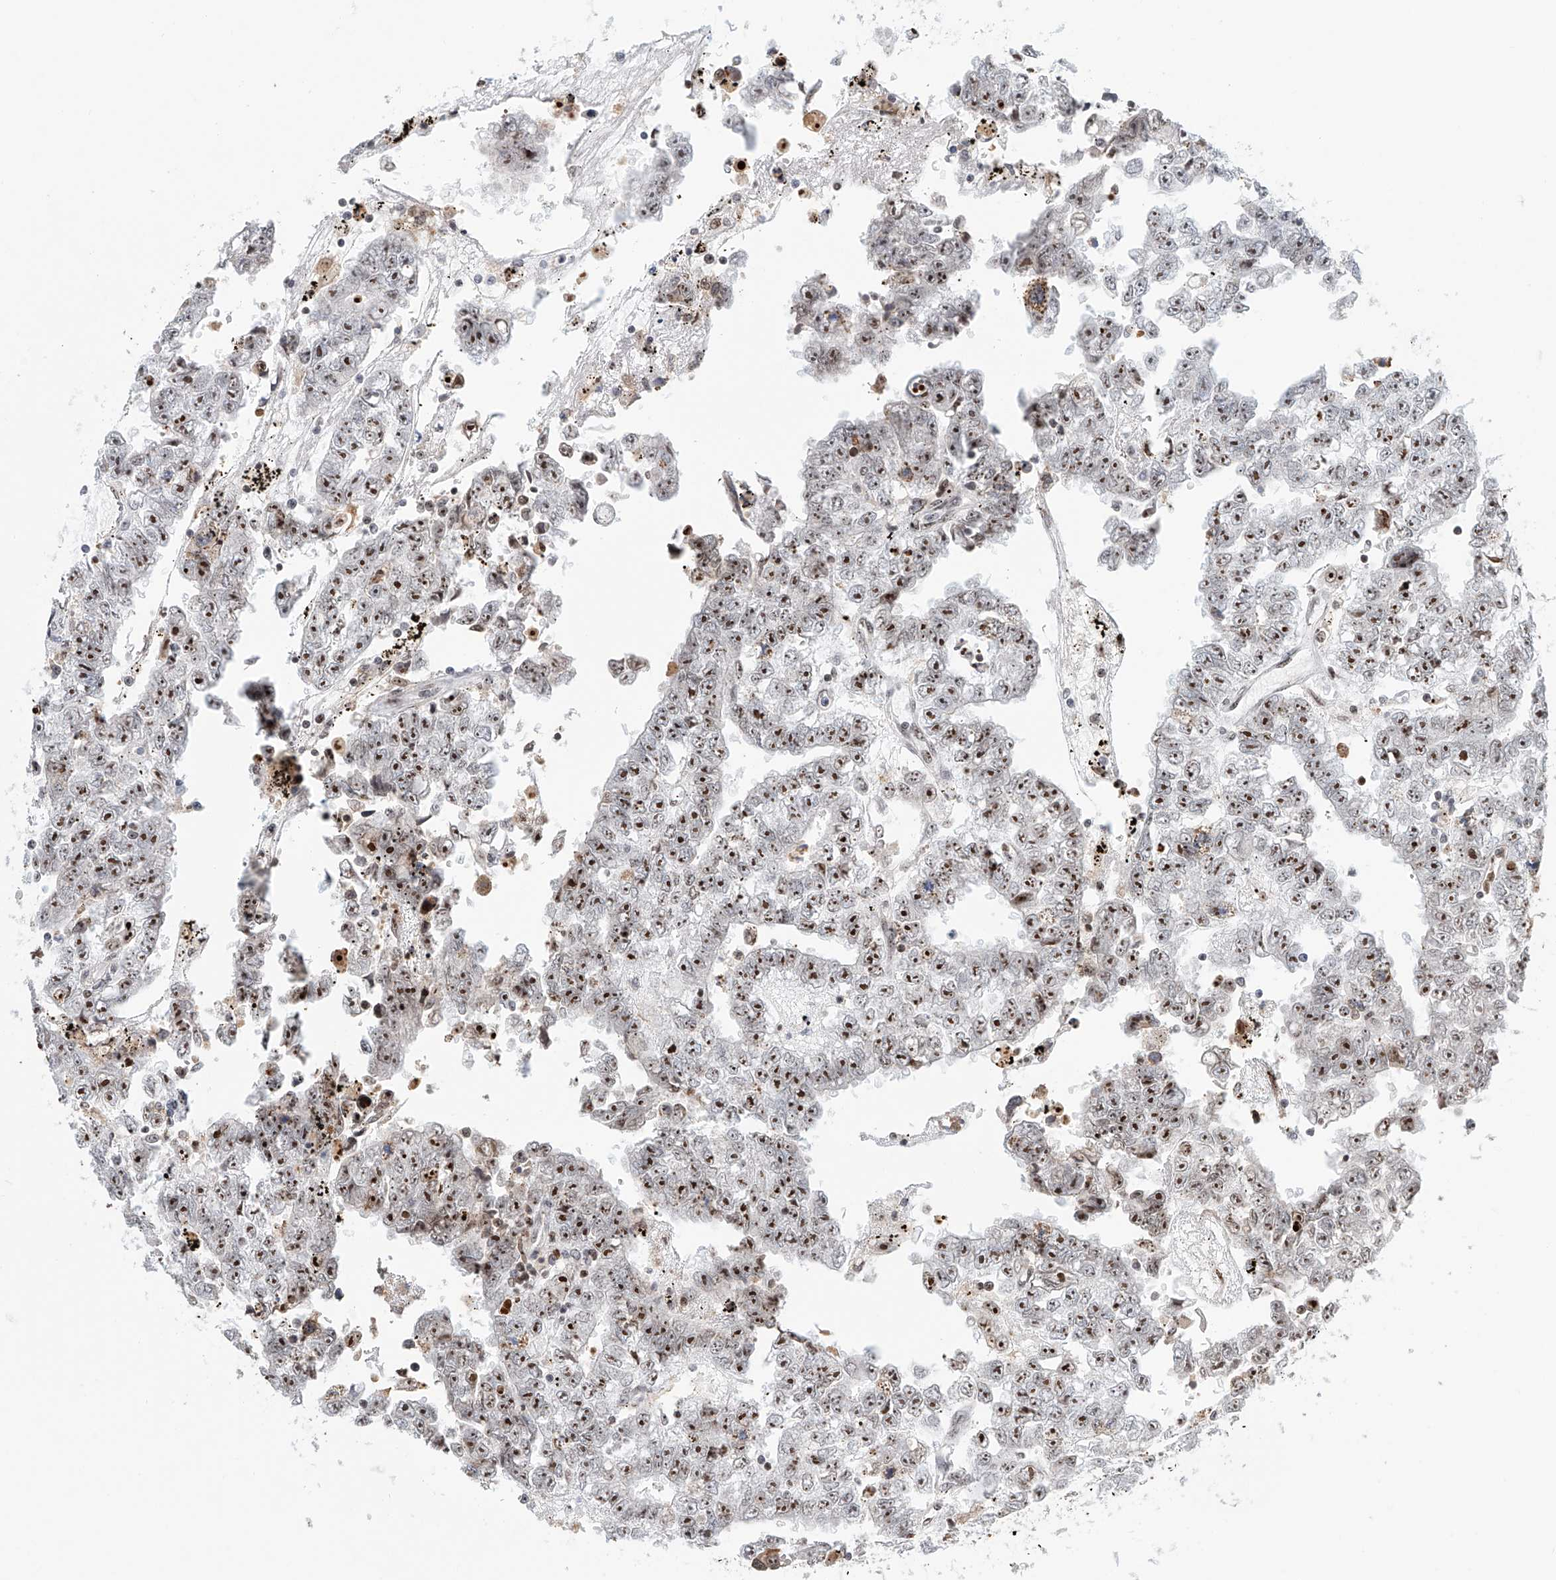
{"staining": {"intensity": "moderate", "quantity": ">75%", "location": "nuclear"}, "tissue": "testis cancer", "cell_type": "Tumor cells", "image_type": "cancer", "snomed": [{"axis": "morphology", "description": "Carcinoma, Embryonal, NOS"}, {"axis": "topography", "description": "Testis"}], "caption": "This histopathology image reveals embryonal carcinoma (testis) stained with IHC to label a protein in brown. The nuclear of tumor cells show moderate positivity for the protein. Nuclei are counter-stained blue.", "gene": "PRUNE2", "patient": {"sex": "male", "age": 25}}